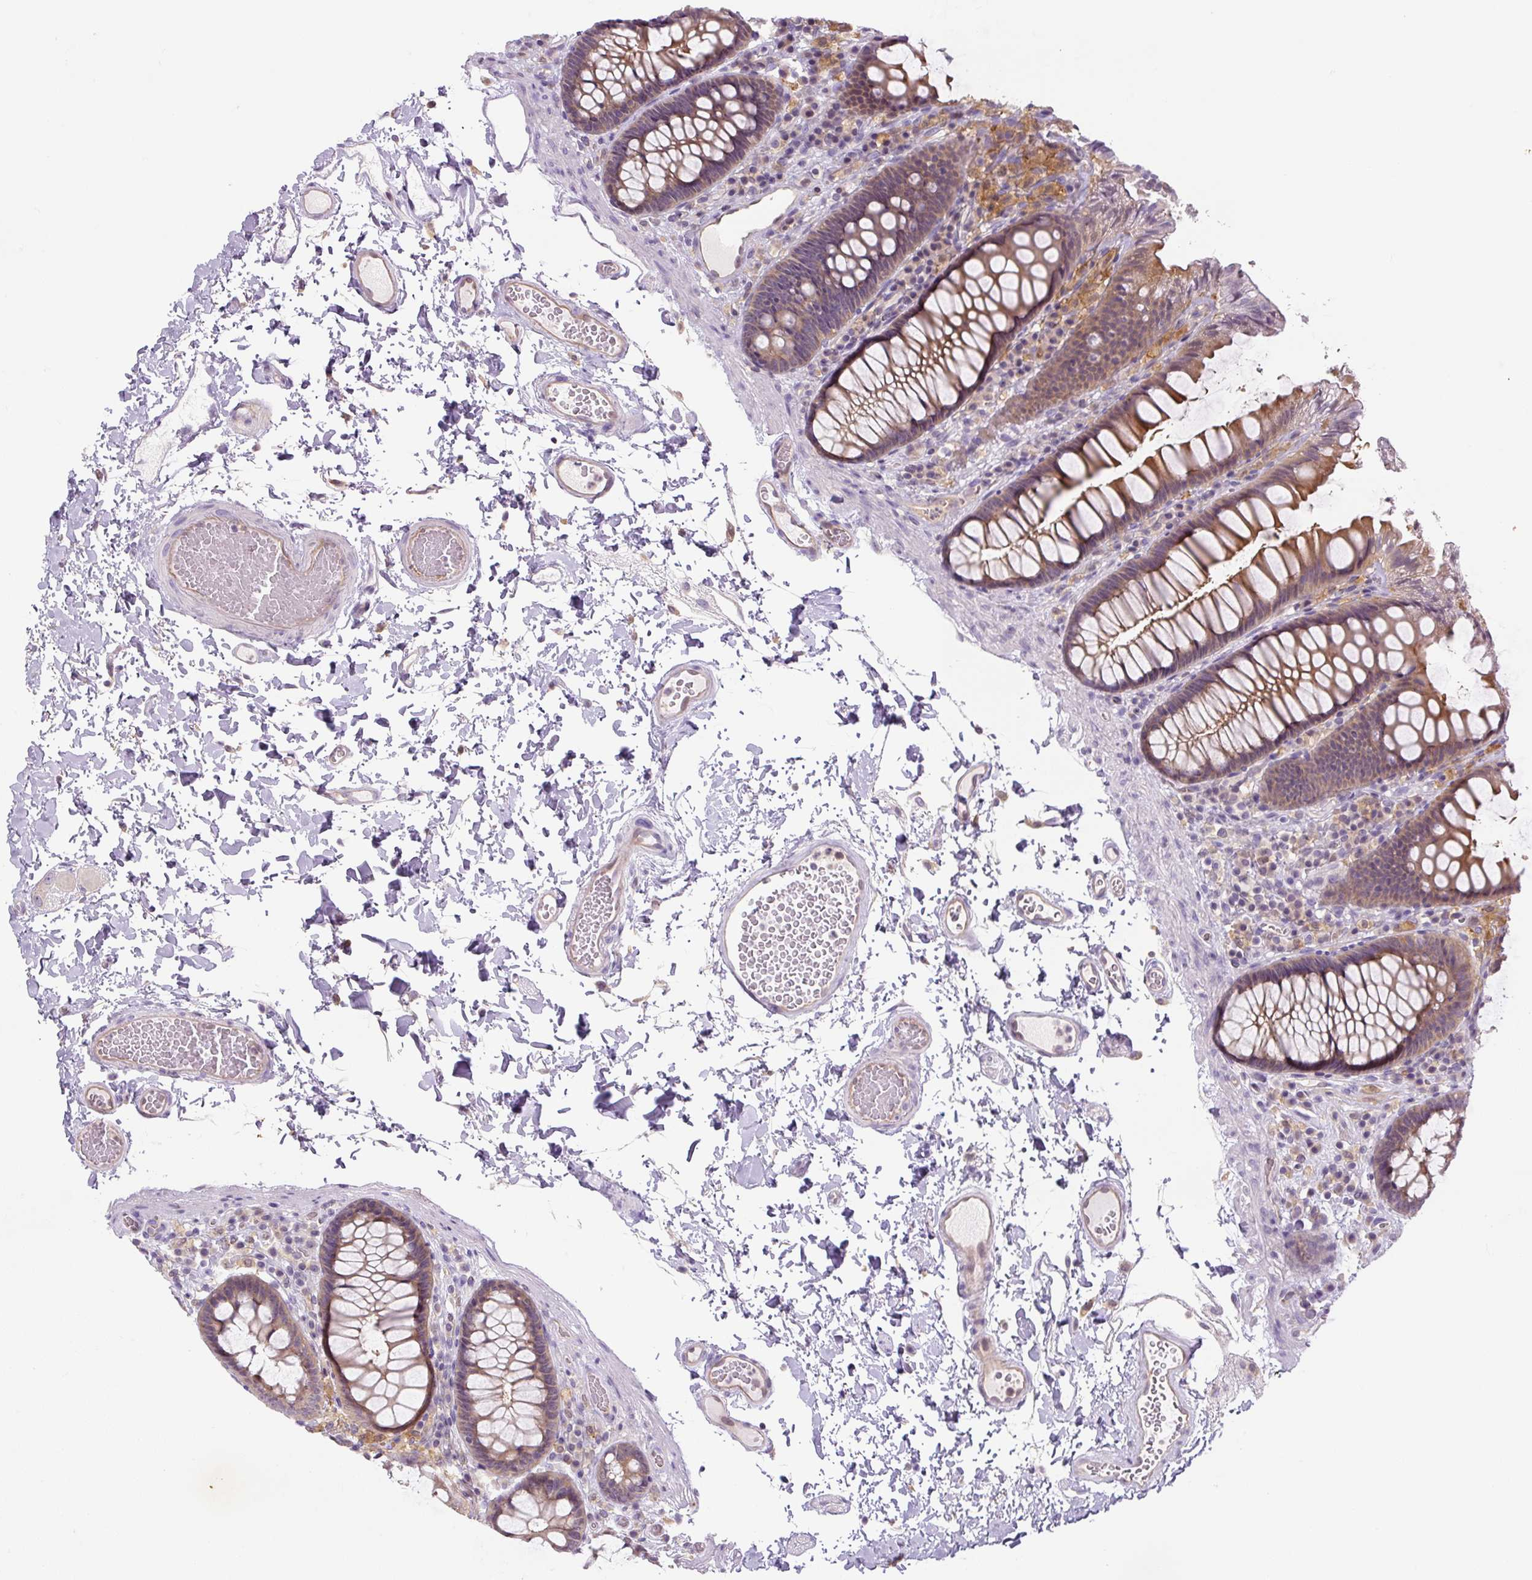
{"staining": {"intensity": "moderate", "quantity": "25%-75%", "location": "cytoplasmic/membranous"}, "tissue": "colon", "cell_type": "Endothelial cells", "image_type": "normal", "snomed": [{"axis": "morphology", "description": "Normal tissue, NOS"}, {"axis": "topography", "description": "Colon"}, {"axis": "topography", "description": "Peripheral nerve tissue"}], "caption": "Endothelial cells reveal moderate cytoplasmic/membranous positivity in about 25%-75% of cells in benign colon.", "gene": "SPSB2", "patient": {"sex": "male", "age": 84}}